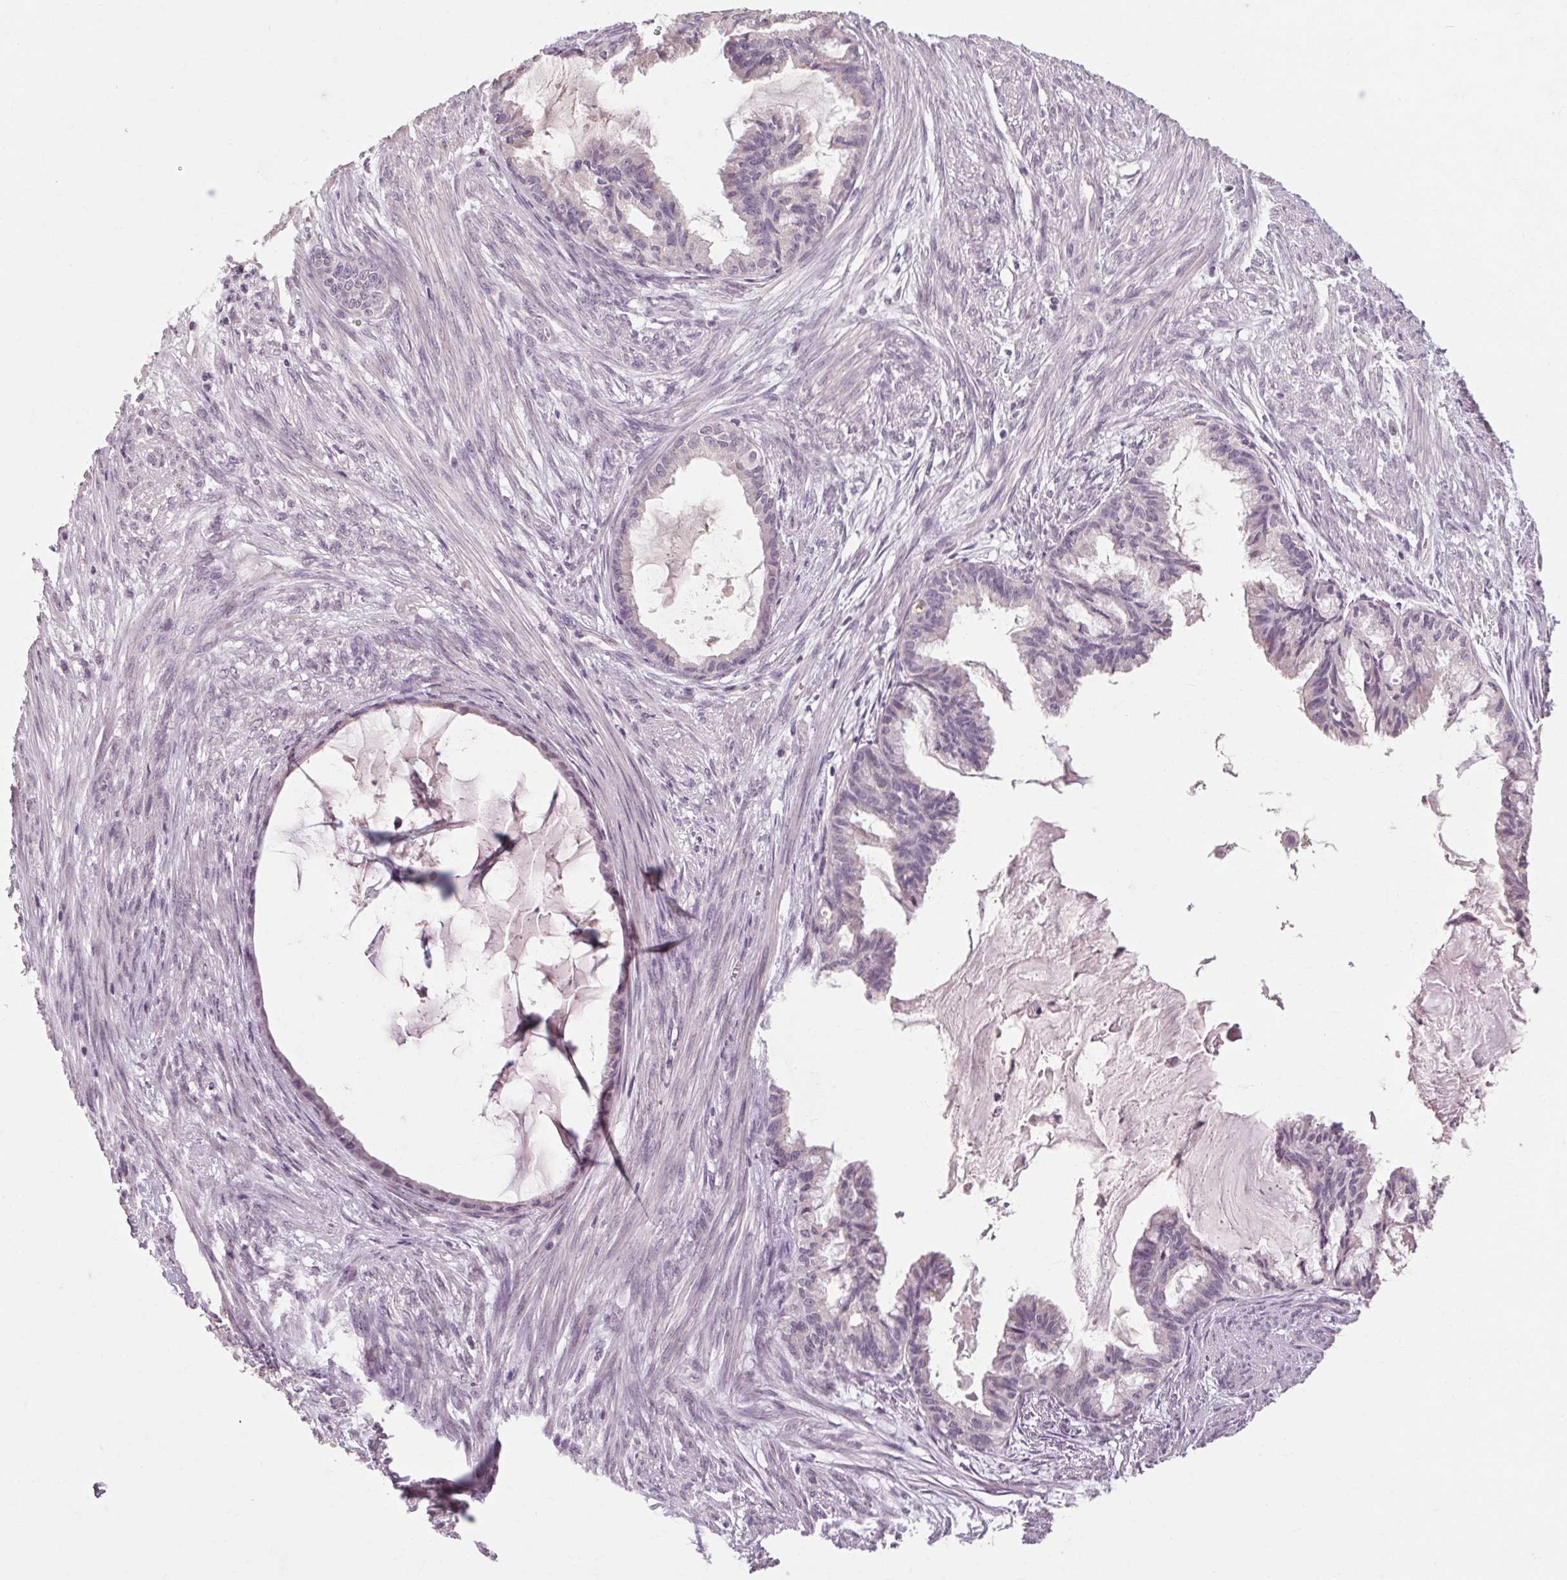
{"staining": {"intensity": "negative", "quantity": "none", "location": "none"}, "tissue": "endometrial cancer", "cell_type": "Tumor cells", "image_type": "cancer", "snomed": [{"axis": "morphology", "description": "Adenocarcinoma, NOS"}, {"axis": "topography", "description": "Endometrium"}], "caption": "Immunohistochemistry (IHC) image of human endometrial adenocarcinoma stained for a protein (brown), which displays no expression in tumor cells.", "gene": "POMC", "patient": {"sex": "female", "age": 86}}